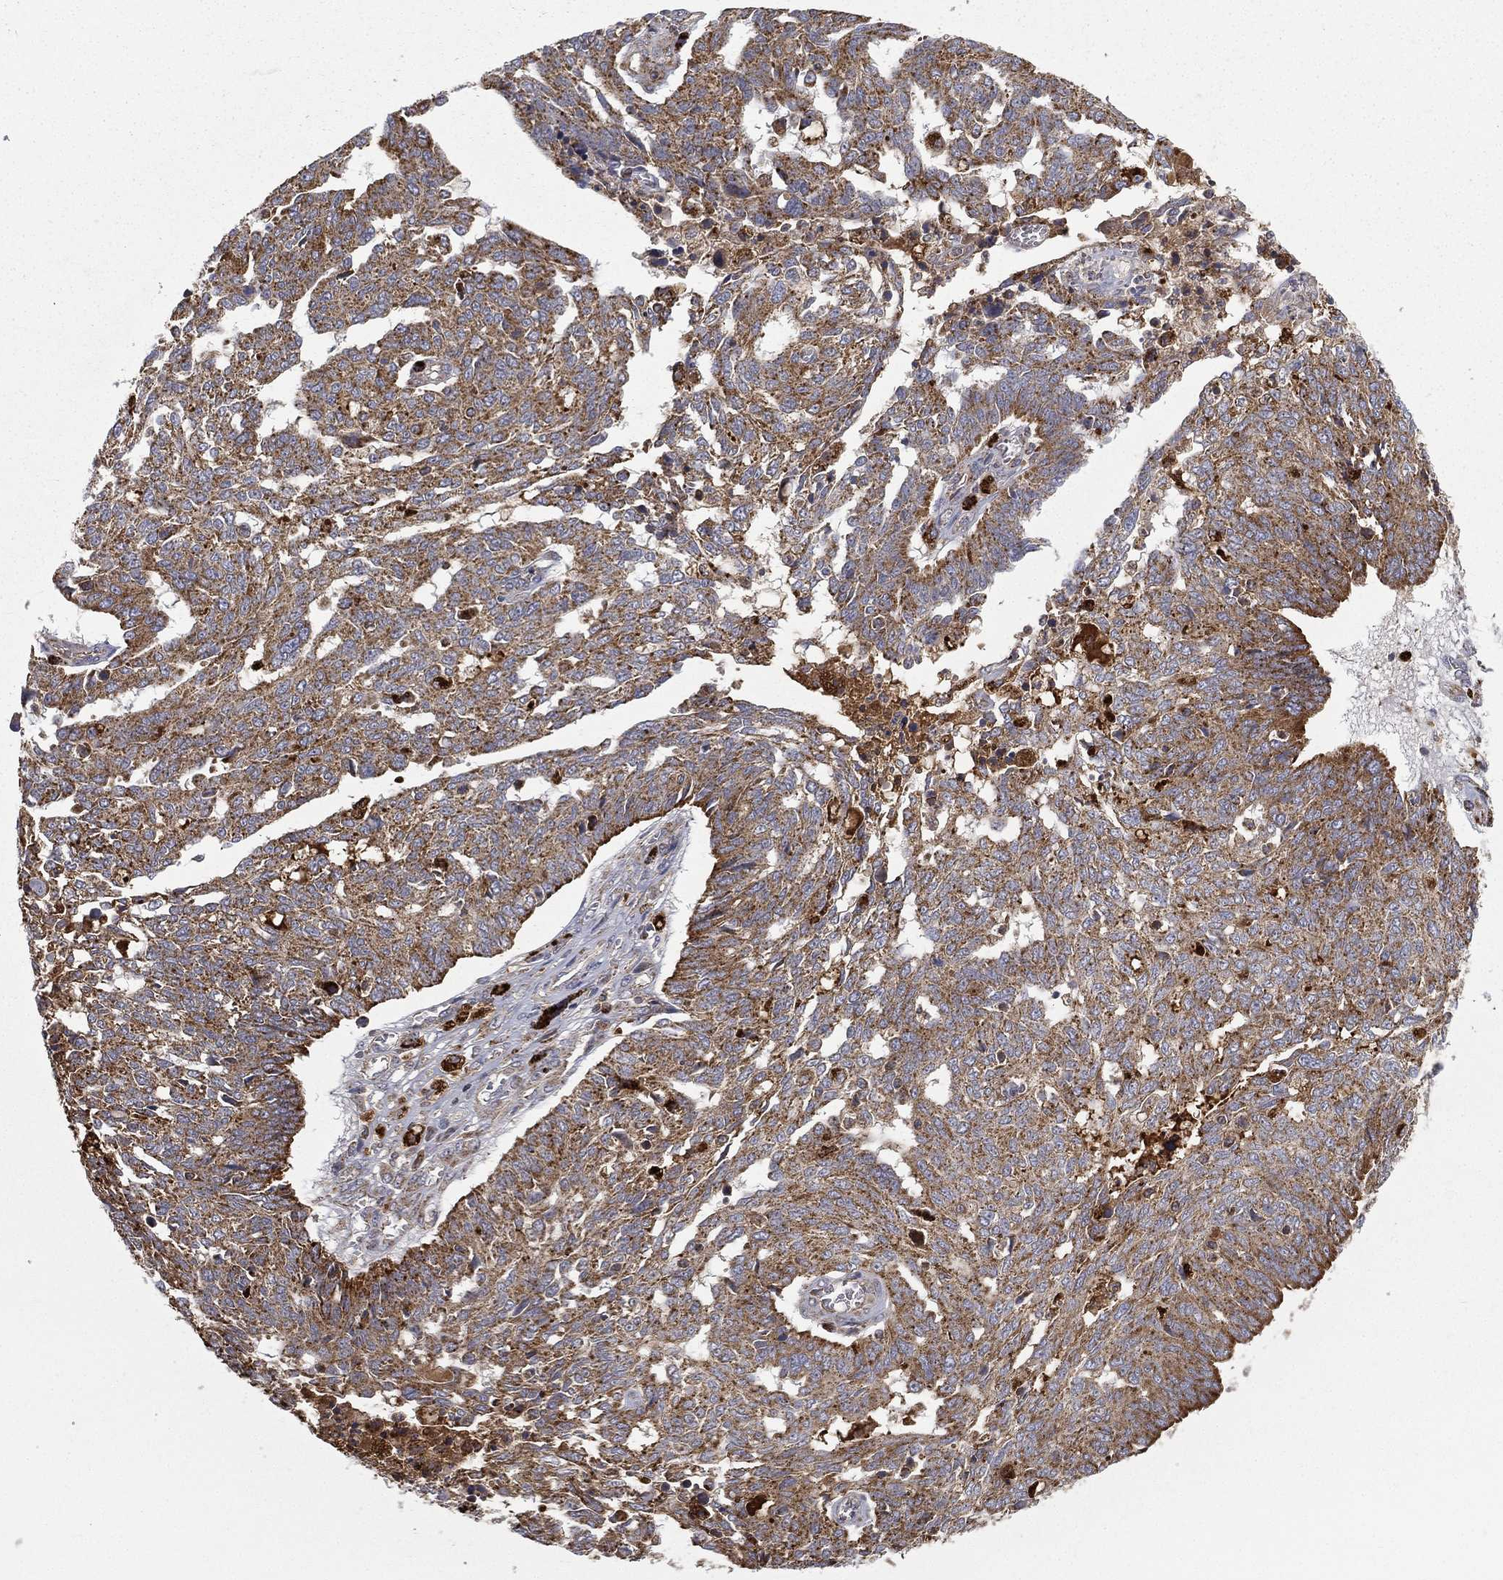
{"staining": {"intensity": "strong", "quantity": "25%-75%", "location": "cytoplasmic/membranous"}, "tissue": "ovarian cancer", "cell_type": "Tumor cells", "image_type": "cancer", "snomed": [{"axis": "morphology", "description": "Cystadenocarcinoma, serous, NOS"}, {"axis": "topography", "description": "Ovary"}], "caption": "Immunohistochemistry staining of ovarian serous cystadenocarcinoma, which shows high levels of strong cytoplasmic/membranous expression in about 25%-75% of tumor cells indicating strong cytoplasmic/membranous protein expression. The staining was performed using DAB (brown) for protein detection and nuclei were counterstained in hematoxylin (blue).", "gene": "RIN3", "patient": {"sex": "female", "age": 67}}